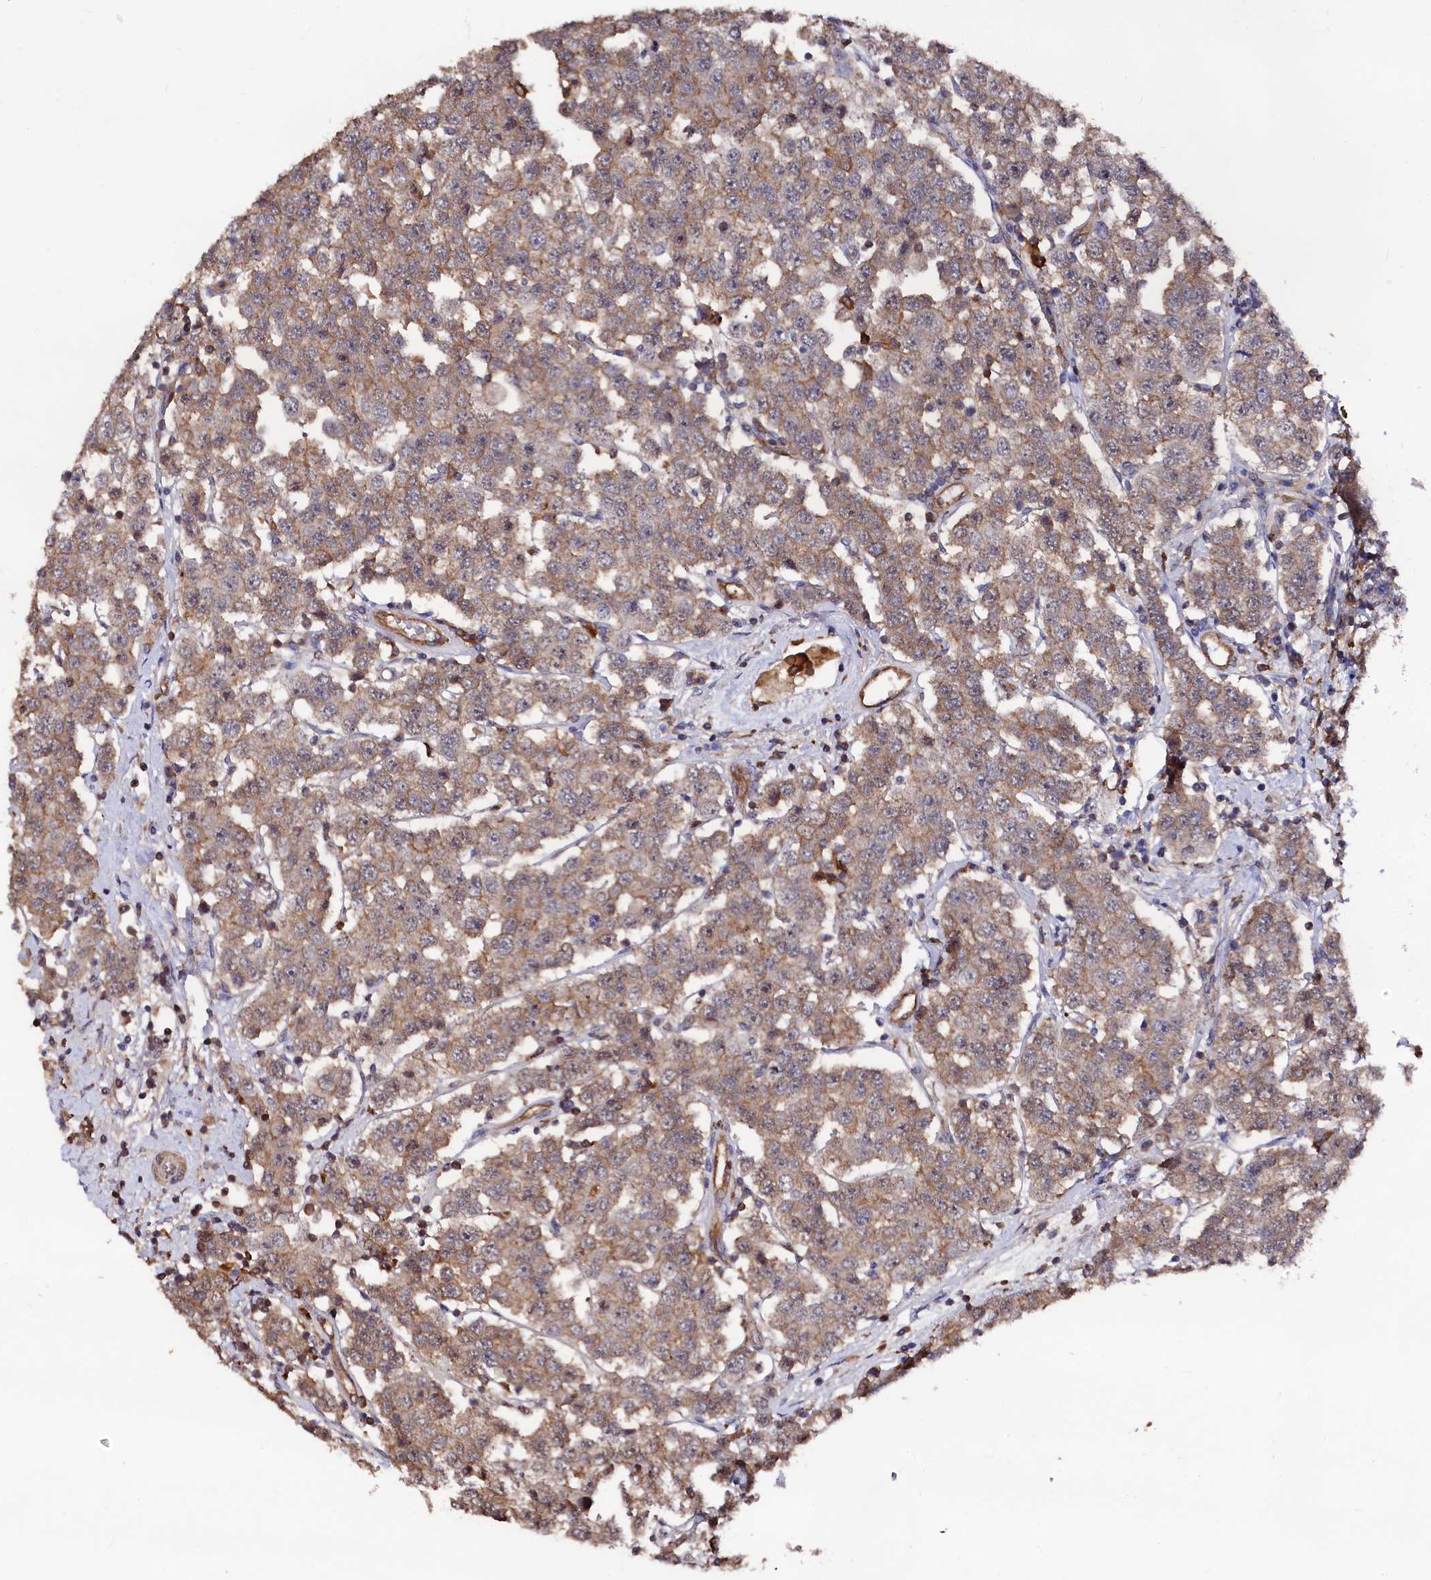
{"staining": {"intensity": "moderate", "quantity": ">75%", "location": "cytoplasmic/membranous"}, "tissue": "testis cancer", "cell_type": "Tumor cells", "image_type": "cancer", "snomed": [{"axis": "morphology", "description": "Seminoma, NOS"}, {"axis": "topography", "description": "Testis"}], "caption": "Approximately >75% of tumor cells in testis cancer (seminoma) show moderate cytoplasmic/membranous protein positivity as visualized by brown immunohistochemical staining.", "gene": "PLEKHO2", "patient": {"sex": "male", "age": 28}}